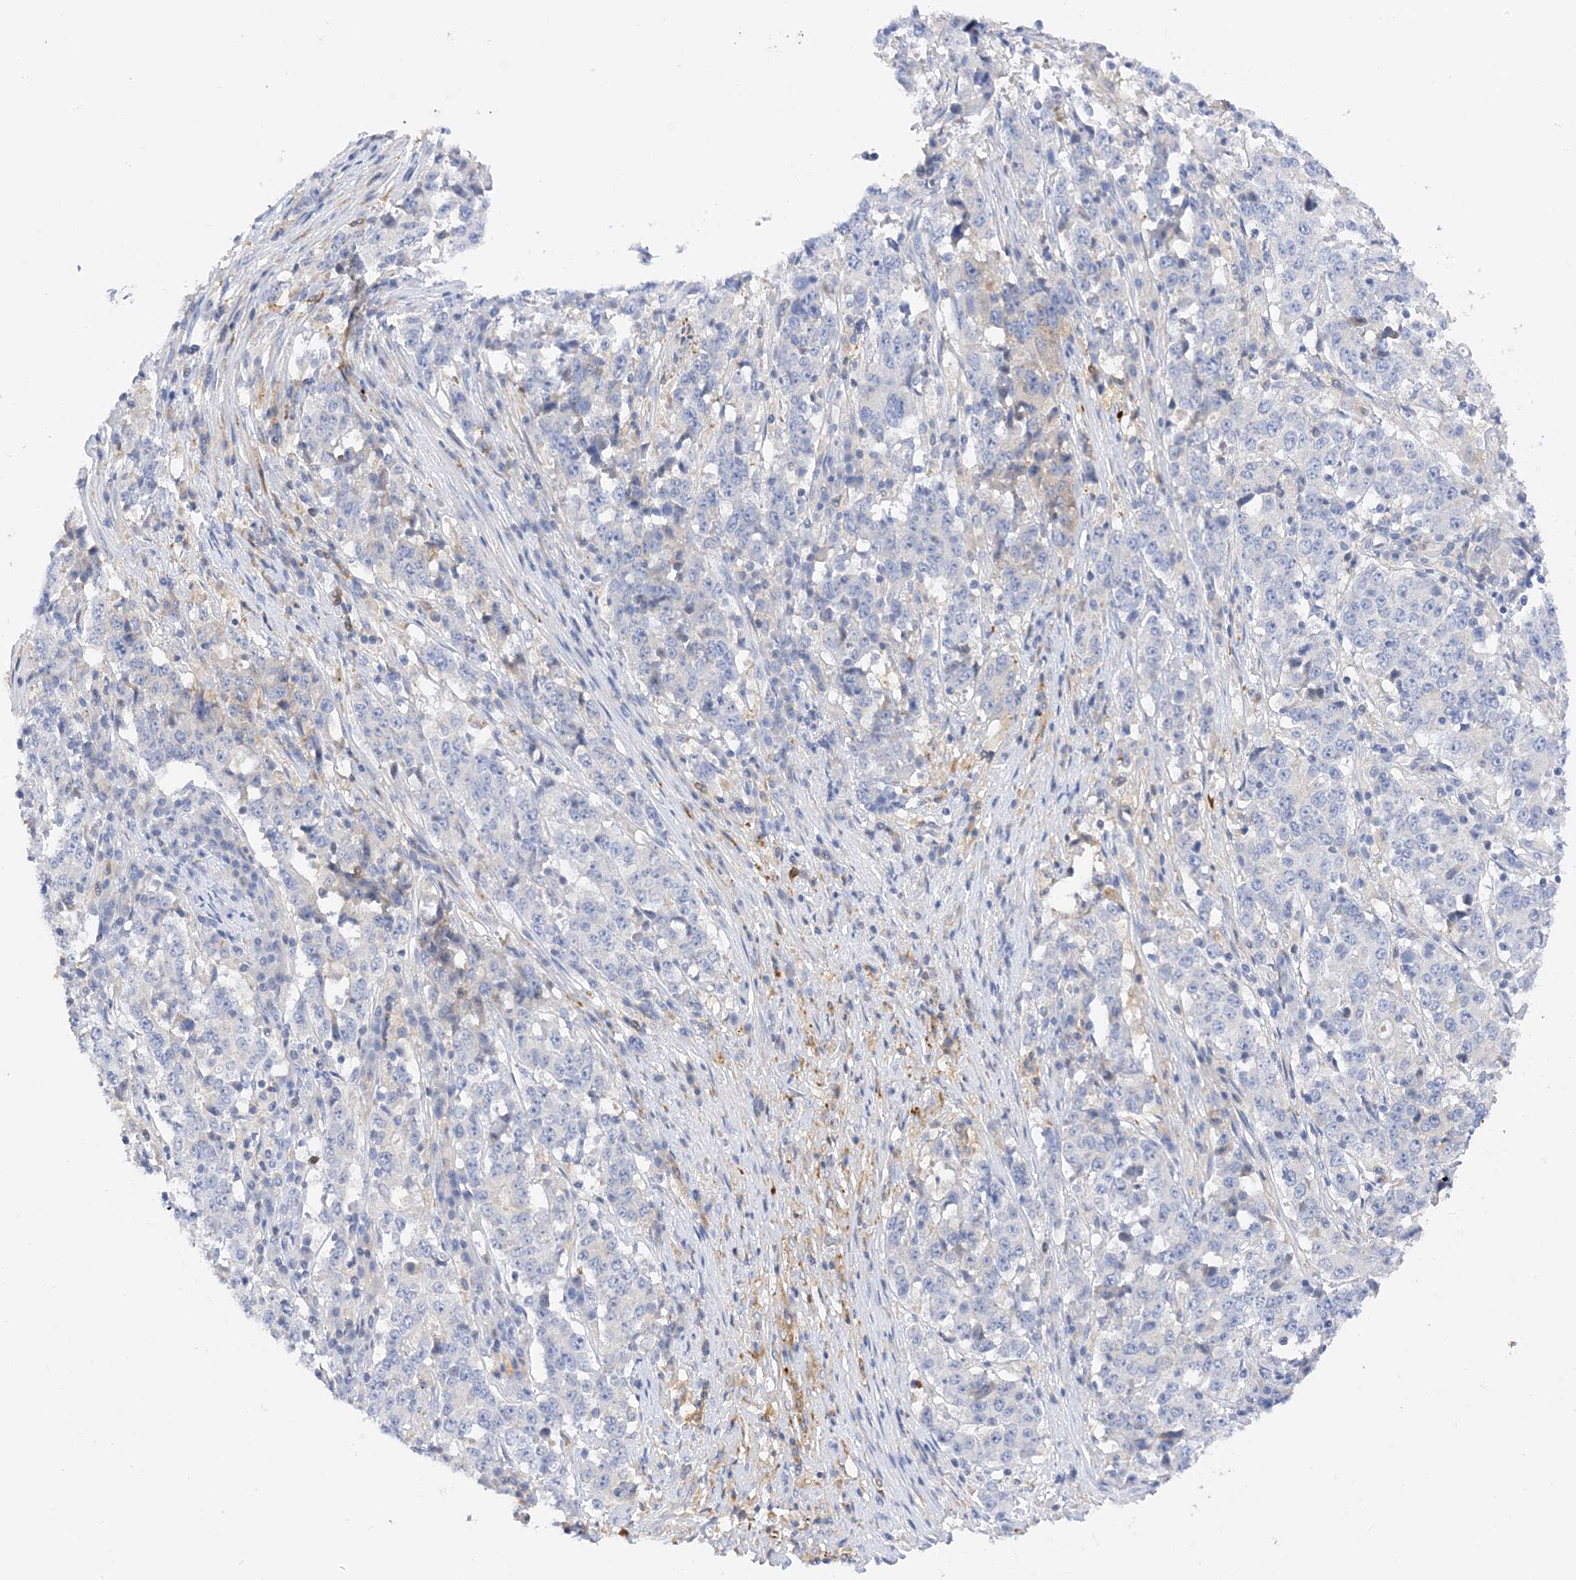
{"staining": {"intensity": "negative", "quantity": "none", "location": "none"}, "tissue": "stomach cancer", "cell_type": "Tumor cells", "image_type": "cancer", "snomed": [{"axis": "morphology", "description": "Adenocarcinoma, NOS"}, {"axis": "topography", "description": "Stomach"}], "caption": "High power microscopy micrograph of an IHC micrograph of stomach adenocarcinoma, revealing no significant expression in tumor cells.", "gene": "ARV1", "patient": {"sex": "male", "age": 59}}